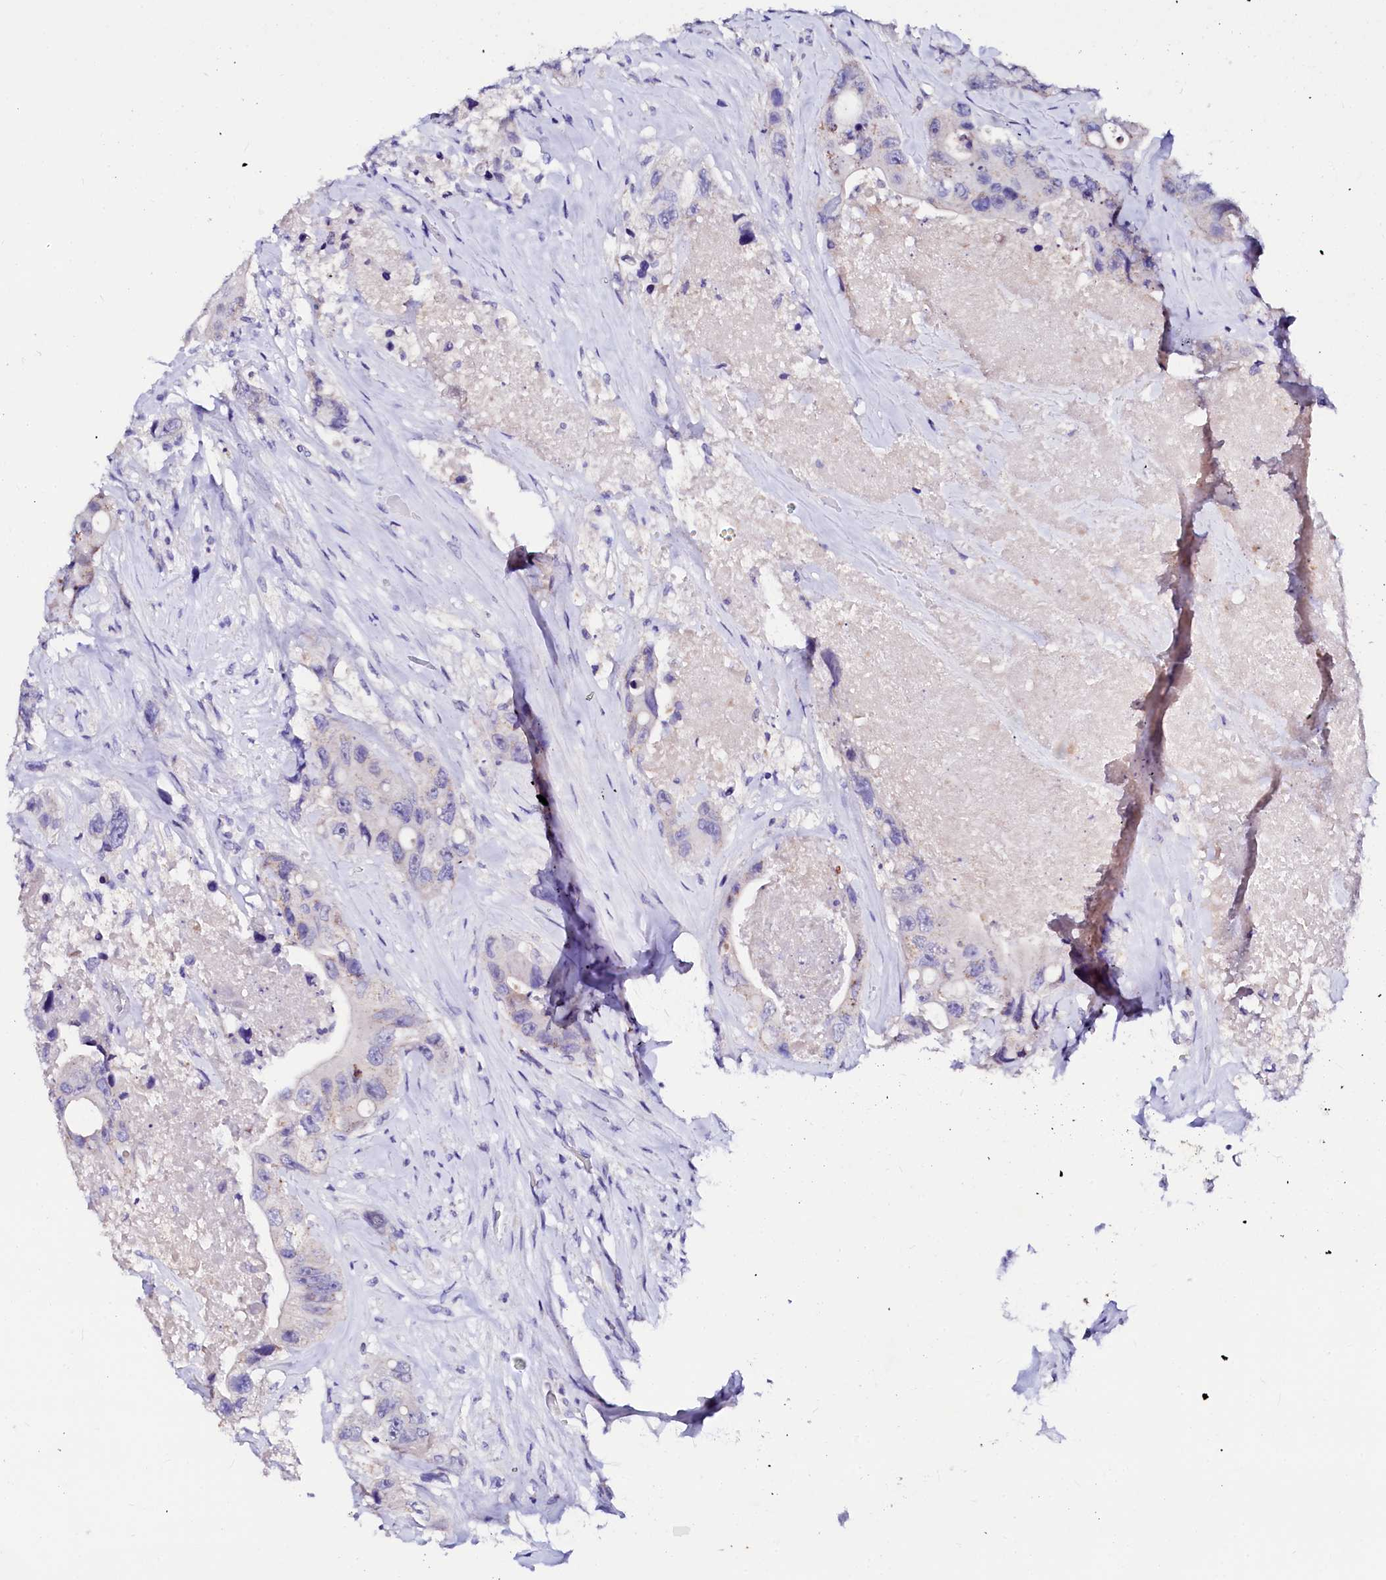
{"staining": {"intensity": "weak", "quantity": "<25%", "location": "cytoplasmic/membranous"}, "tissue": "colorectal cancer", "cell_type": "Tumor cells", "image_type": "cancer", "snomed": [{"axis": "morphology", "description": "Adenocarcinoma, NOS"}, {"axis": "topography", "description": "Colon"}], "caption": "Human colorectal cancer (adenocarcinoma) stained for a protein using IHC shows no staining in tumor cells.", "gene": "NALF1", "patient": {"sex": "female", "age": 46}}